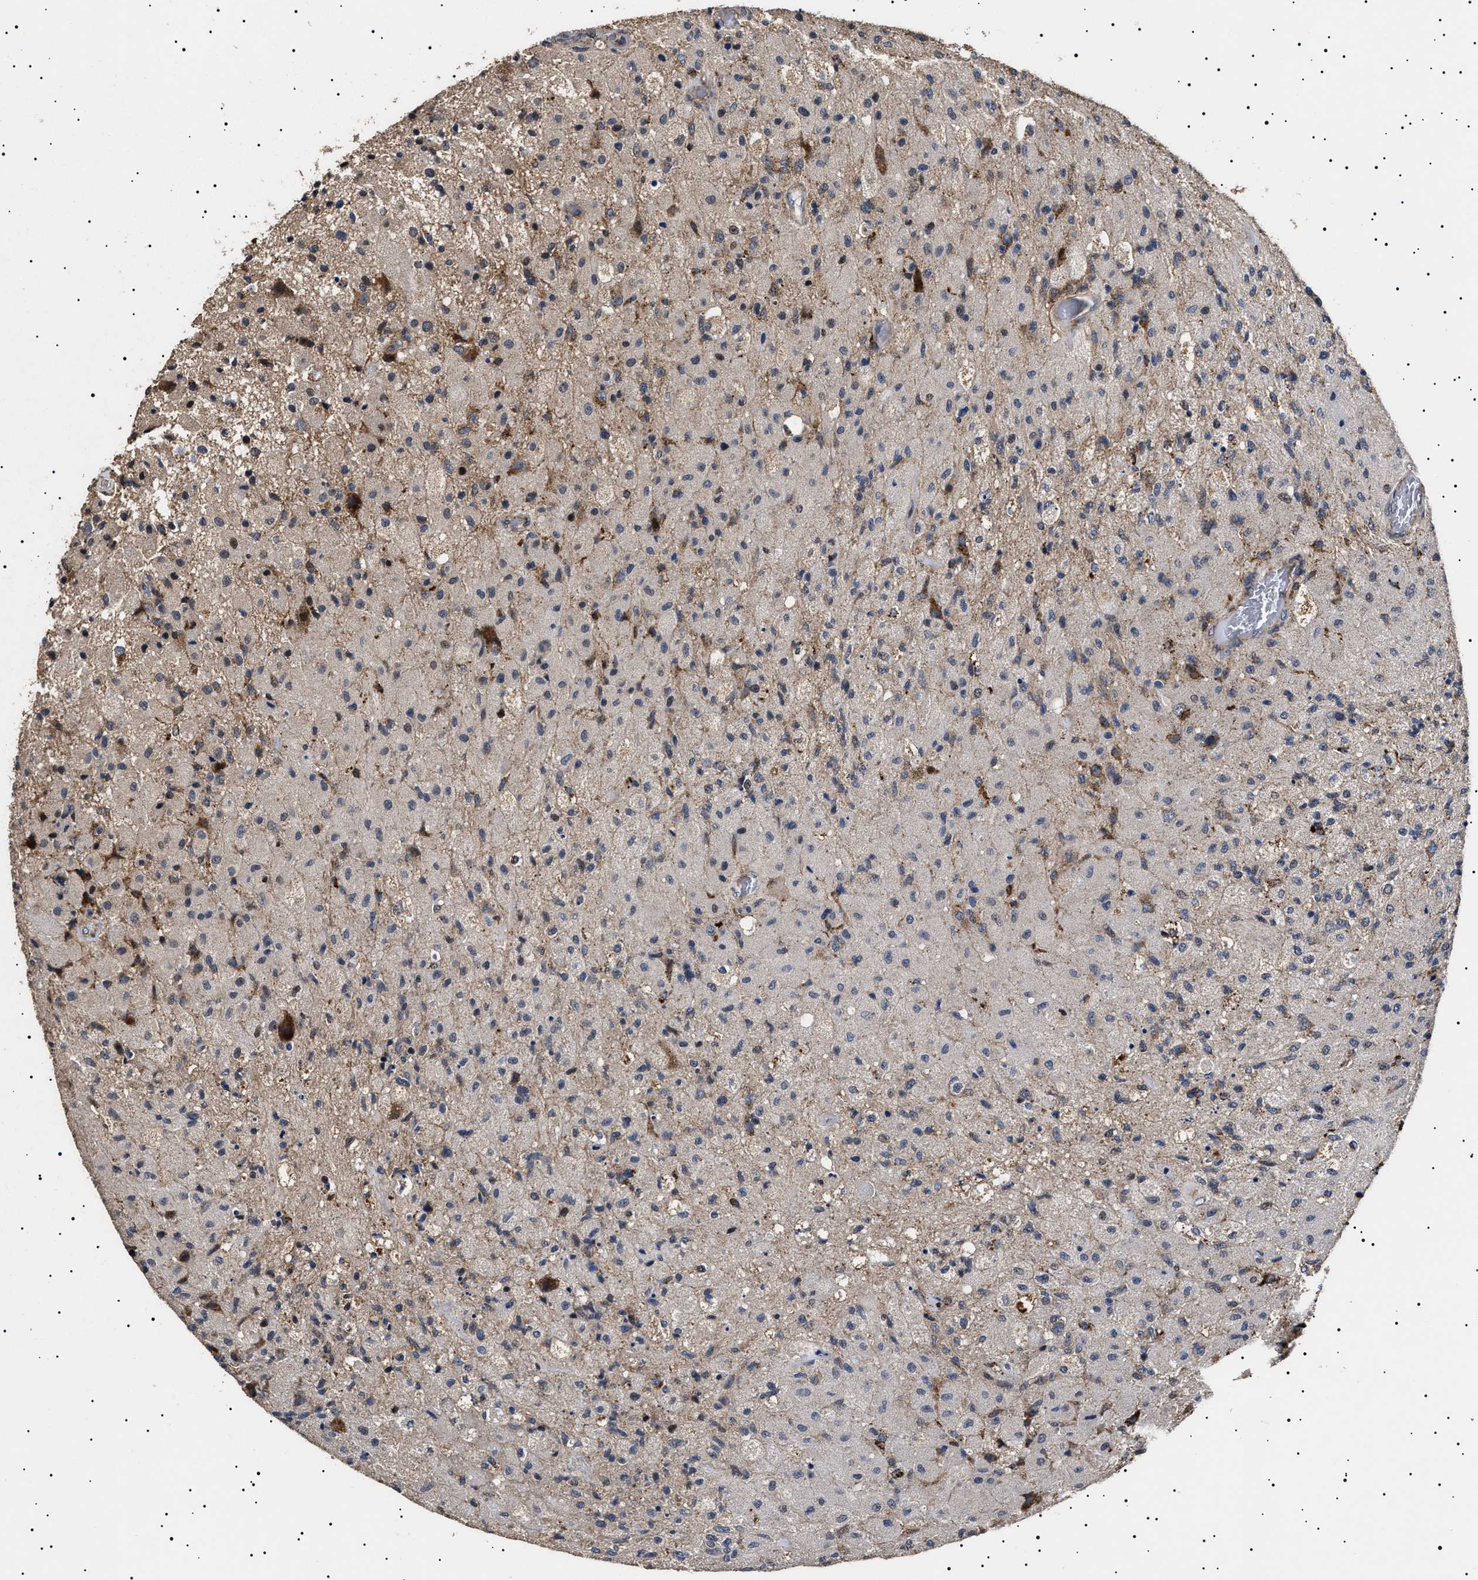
{"staining": {"intensity": "negative", "quantity": "none", "location": "none"}, "tissue": "glioma", "cell_type": "Tumor cells", "image_type": "cancer", "snomed": [{"axis": "morphology", "description": "Normal tissue, NOS"}, {"axis": "morphology", "description": "Glioma, malignant, High grade"}, {"axis": "topography", "description": "Cerebral cortex"}], "caption": "DAB immunohistochemical staining of glioma reveals no significant positivity in tumor cells.", "gene": "RAB34", "patient": {"sex": "male", "age": 77}}